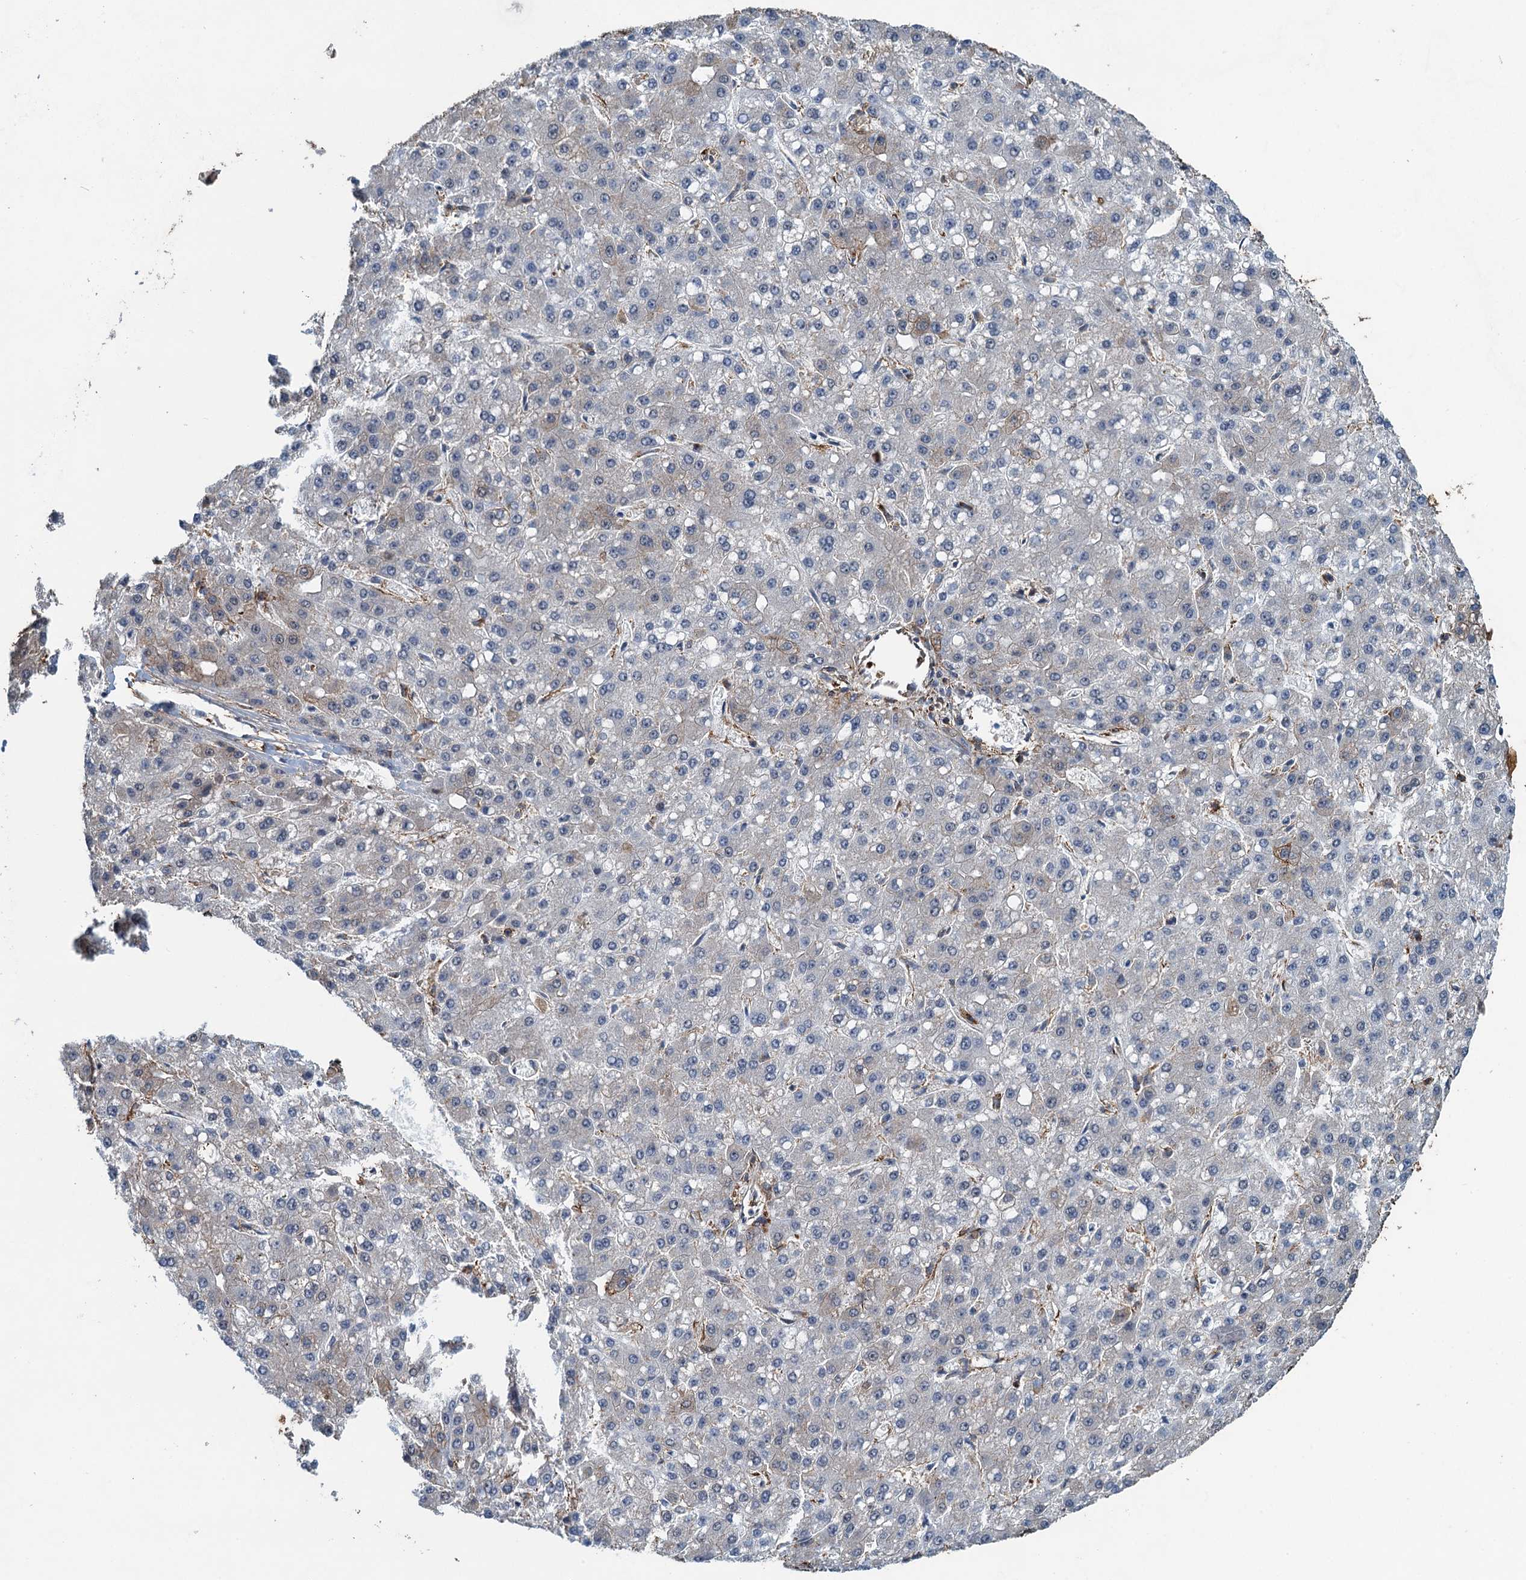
{"staining": {"intensity": "weak", "quantity": "<25%", "location": "cytoplasmic/membranous"}, "tissue": "liver cancer", "cell_type": "Tumor cells", "image_type": "cancer", "snomed": [{"axis": "morphology", "description": "Carcinoma, Hepatocellular, NOS"}, {"axis": "topography", "description": "Liver"}], "caption": "Liver hepatocellular carcinoma stained for a protein using IHC exhibits no expression tumor cells.", "gene": "WHAMM", "patient": {"sex": "male", "age": 67}}